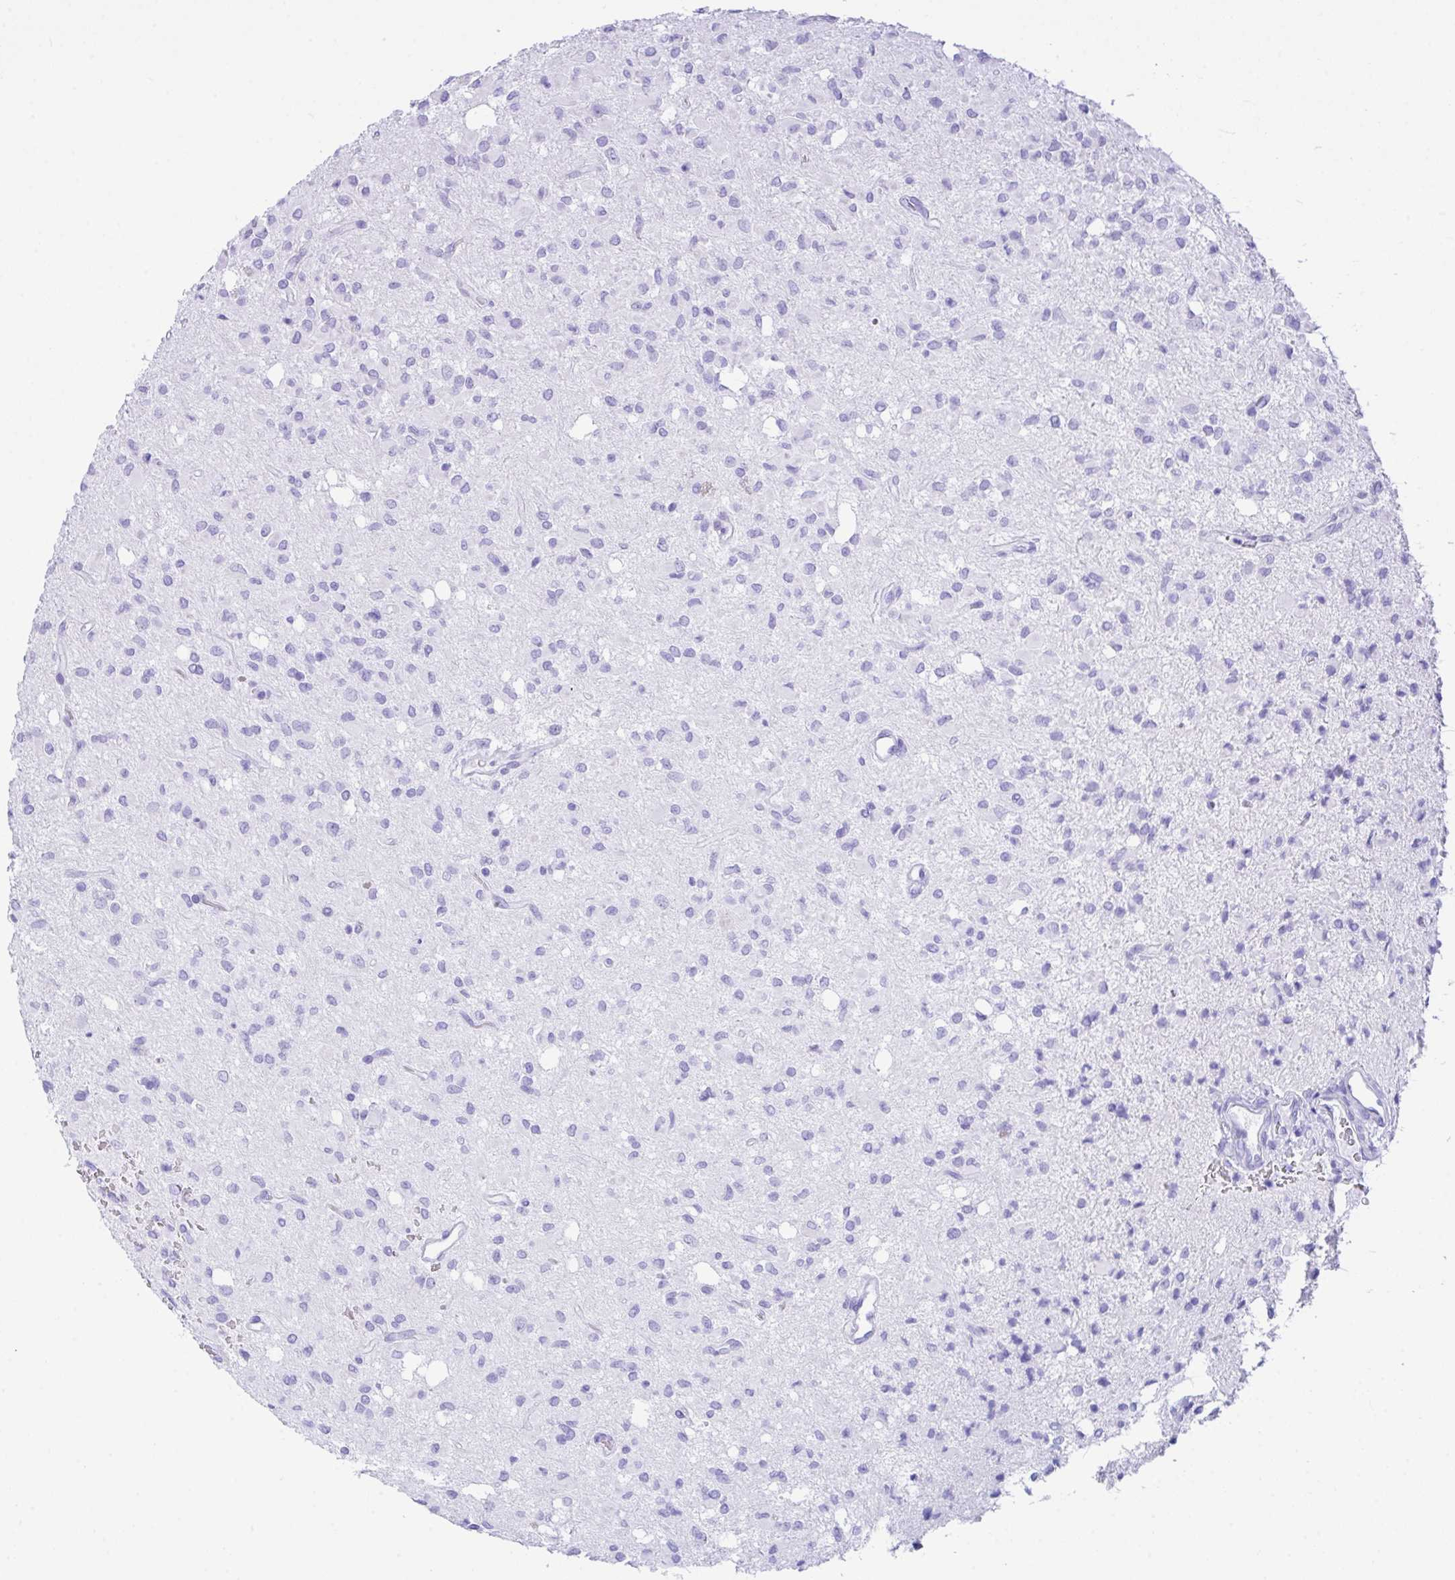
{"staining": {"intensity": "negative", "quantity": "none", "location": "none"}, "tissue": "glioma", "cell_type": "Tumor cells", "image_type": "cancer", "snomed": [{"axis": "morphology", "description": "Glioma, malignant, Low grade"}, {"axis": "topography", "description": "Brain"}], "caption": "The image displays no staining of tumor cells in glioma. (DAB immunohistochemistry (IHC) with hematoxylin counter stain).", "gene": "BEST4", "patient": {"sex": "female", "age": 33}}